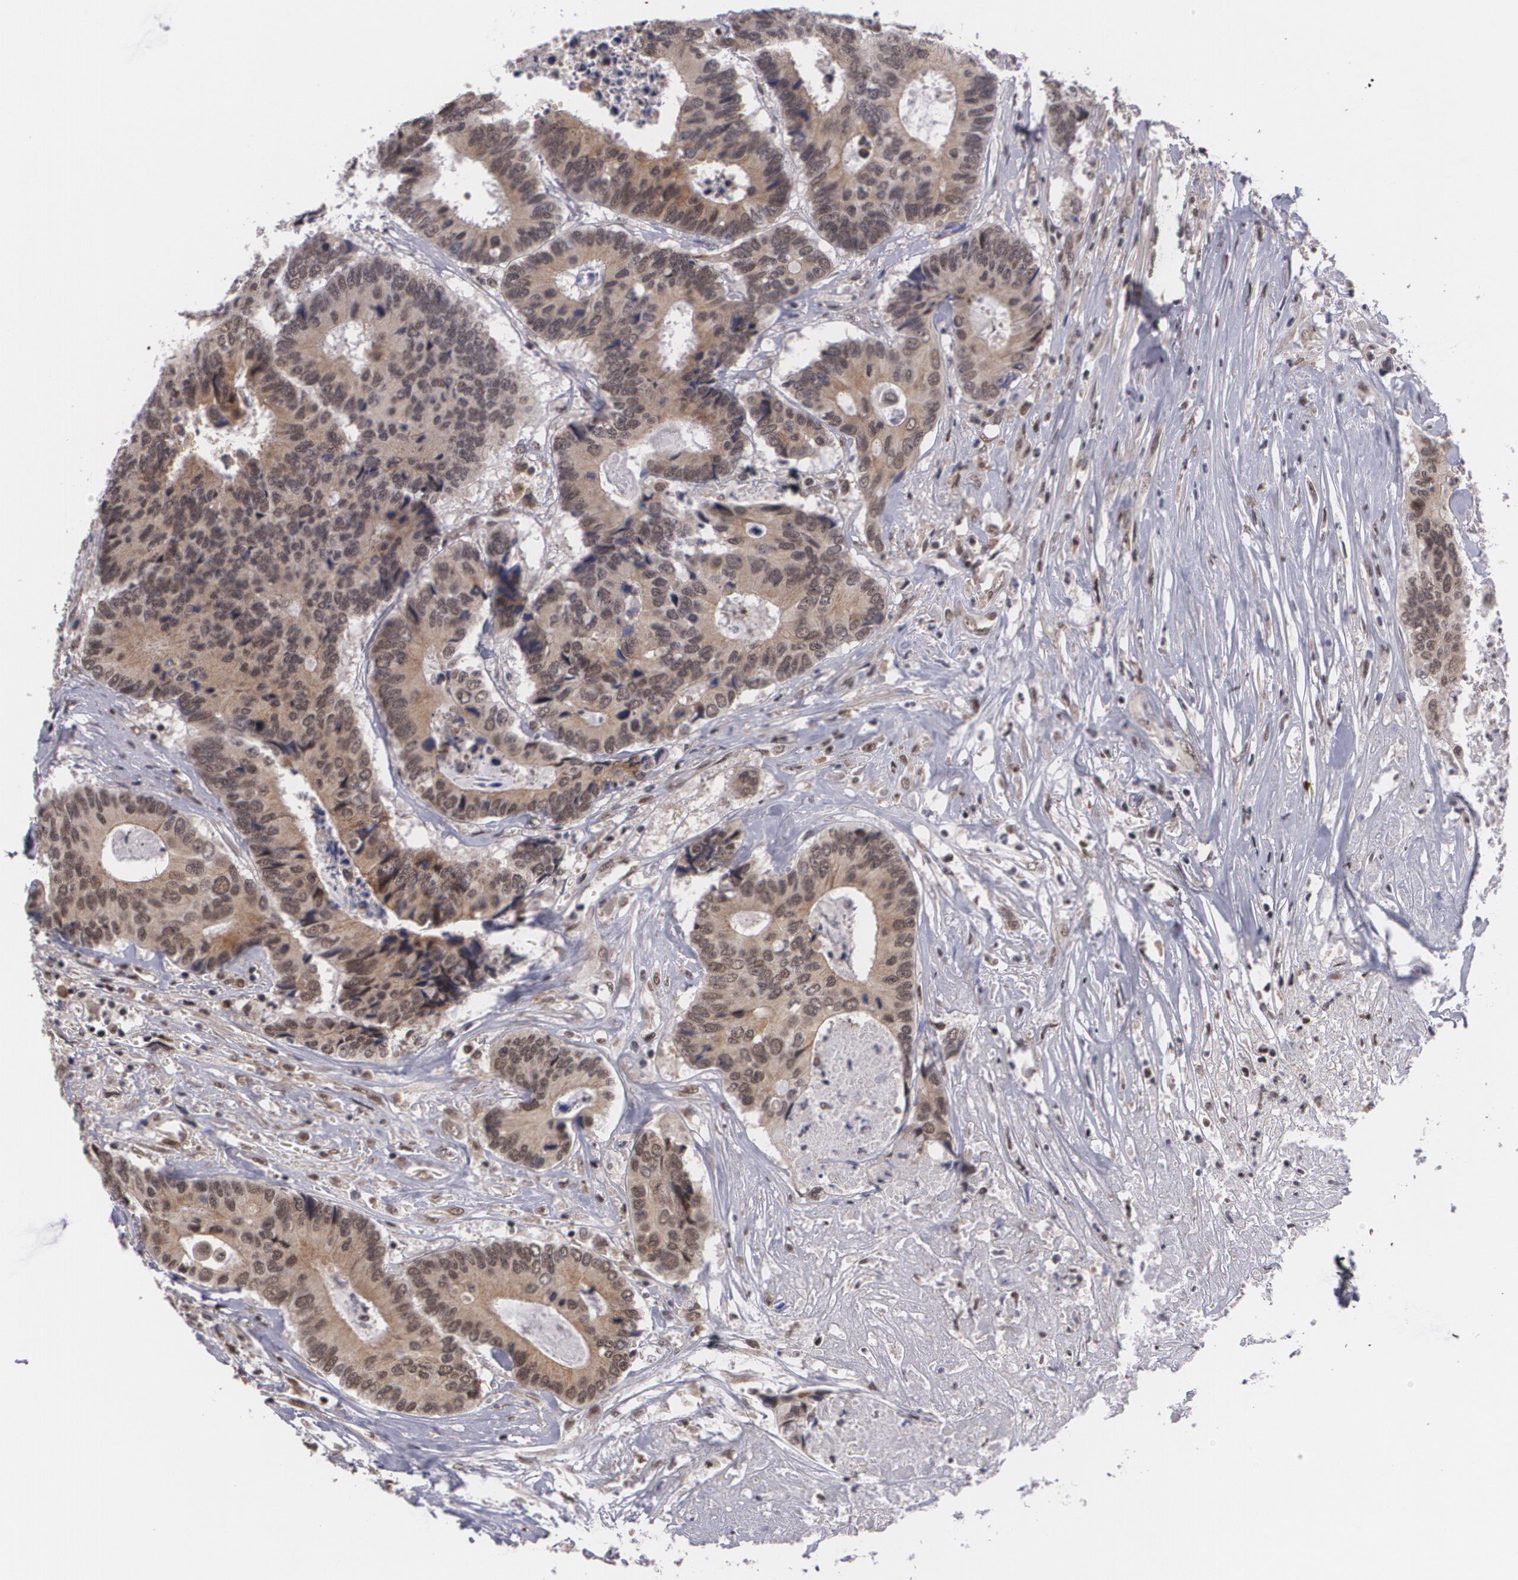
{"staining": {"intensity": "weak", "quantity": "25%-75%", "location": "cytoplasmic/membranous,nuclear"}, "tissue": "colorectal cancer", "cell_type": "Tumor cells", "image_type": "cancer", "snomed": [{"axis": "morphology", "description": "Adenocarcinoma, NOS"}, {"axis": "topography", "description": "Rectum"}], "caption": "IHC image of human colorectal adenocarcinoma stained for a protein (brown), which displays low levels of weak cytoplasmic/membranous and nuclear expression in approximately 25%-75% of tumor cells.", "gene": "ALX1", "patient": {"sex": "male", "age": 55}}